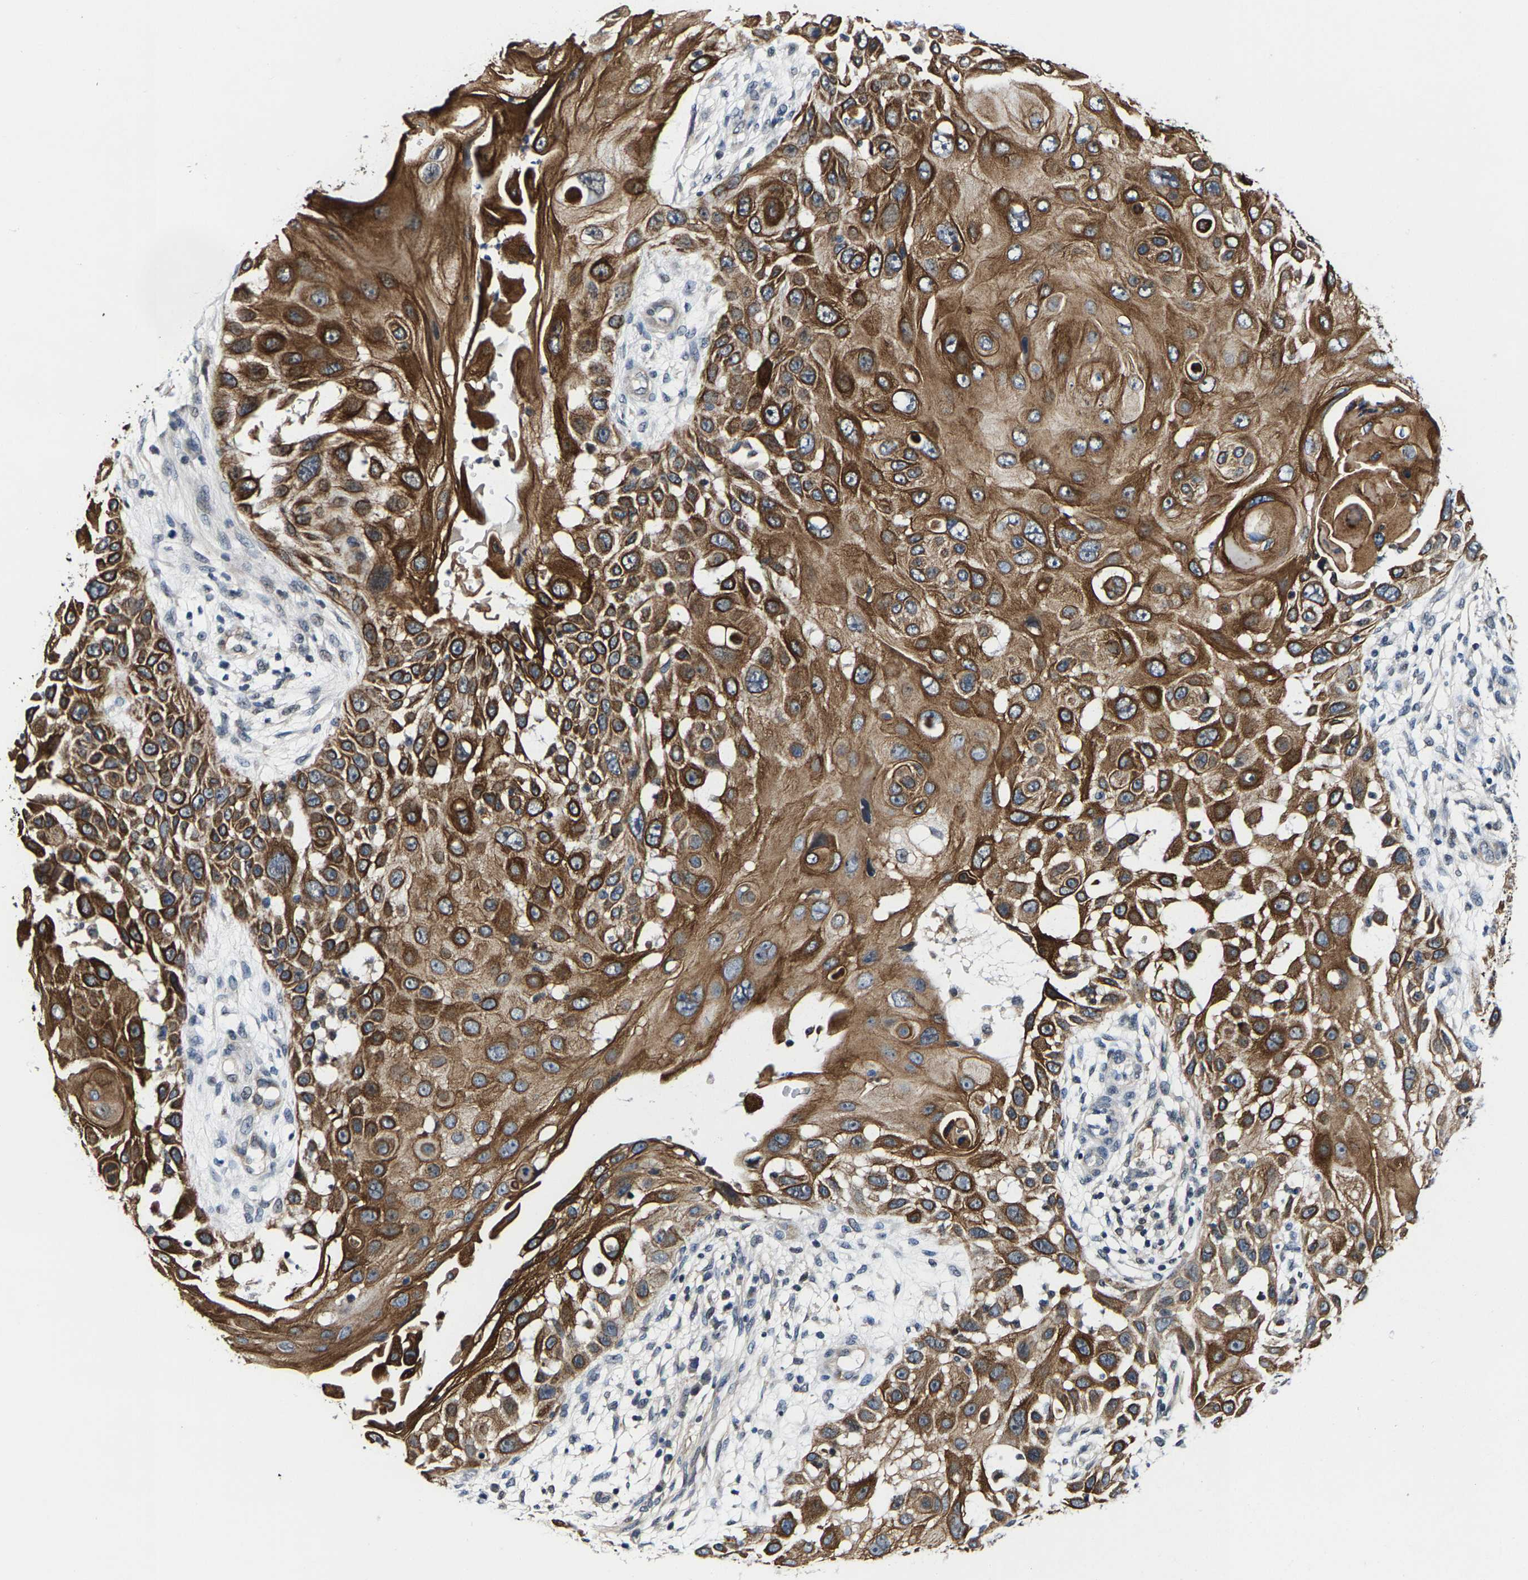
{"staining": {"intensity": "moderate", "quantity": ">75%", "location": "cytoplasmic/membranous"}, "tissue": "skin cancer", "cell_type": "Tumor cells", "image_type": "cancer", "snomed": [{"axis": "morphology", "description": "Squamous cell carcinoma, NOS"}, {"axis": "topography", "description": "Skin"}], "caption": "Immunohistochemical staining of skin squamous cell carcinoma displays medium levels of moderate cytoplasmic/membranous protein expression in about >75% of tumor cells.", "gene": "GTPBP10", "patient": {"sex": "female", "age": 44}}